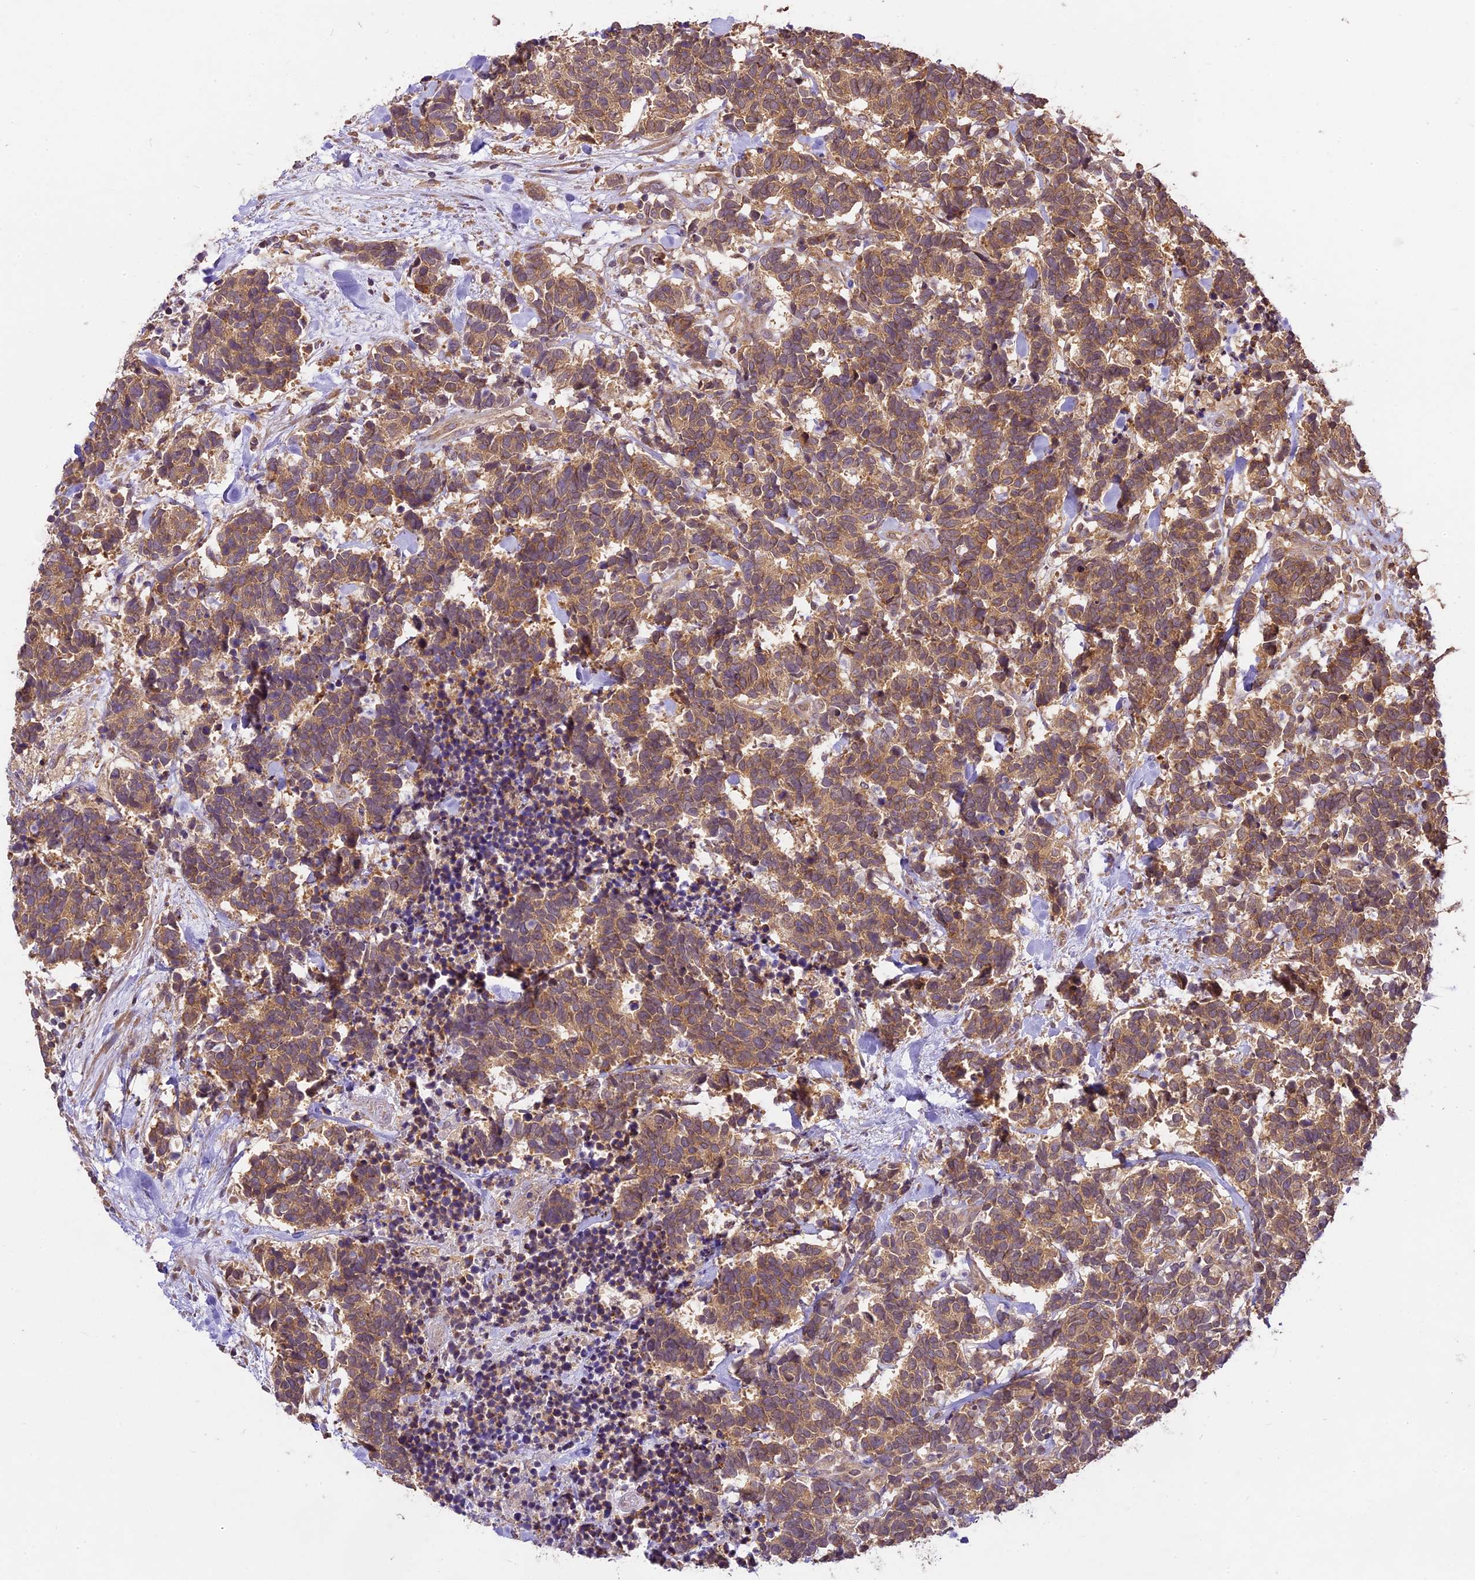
{"staining": {"intensity": "moderate", "quantity": ">75%", "location": "cytoplasmic/membranous"}, "tissue": "carcinoid", "cell_type": "Tumor cells", "image_type": "cancer", "snomed": [{"axis": "morphology", "description": "Carcinoma, NOS"}, {"axis": "morphology", "description": "Carcinoid, malignant, NOS"}, {"axis": "topography", "description": "Prostate"}], "caption": "This is an image of IHC staining of carcinoid, which shows moderate positivity in the cytoplasmic/membranous of tumor cells.", "gene": "BRAP", "patient": {"sex": "male", "age": 57}}